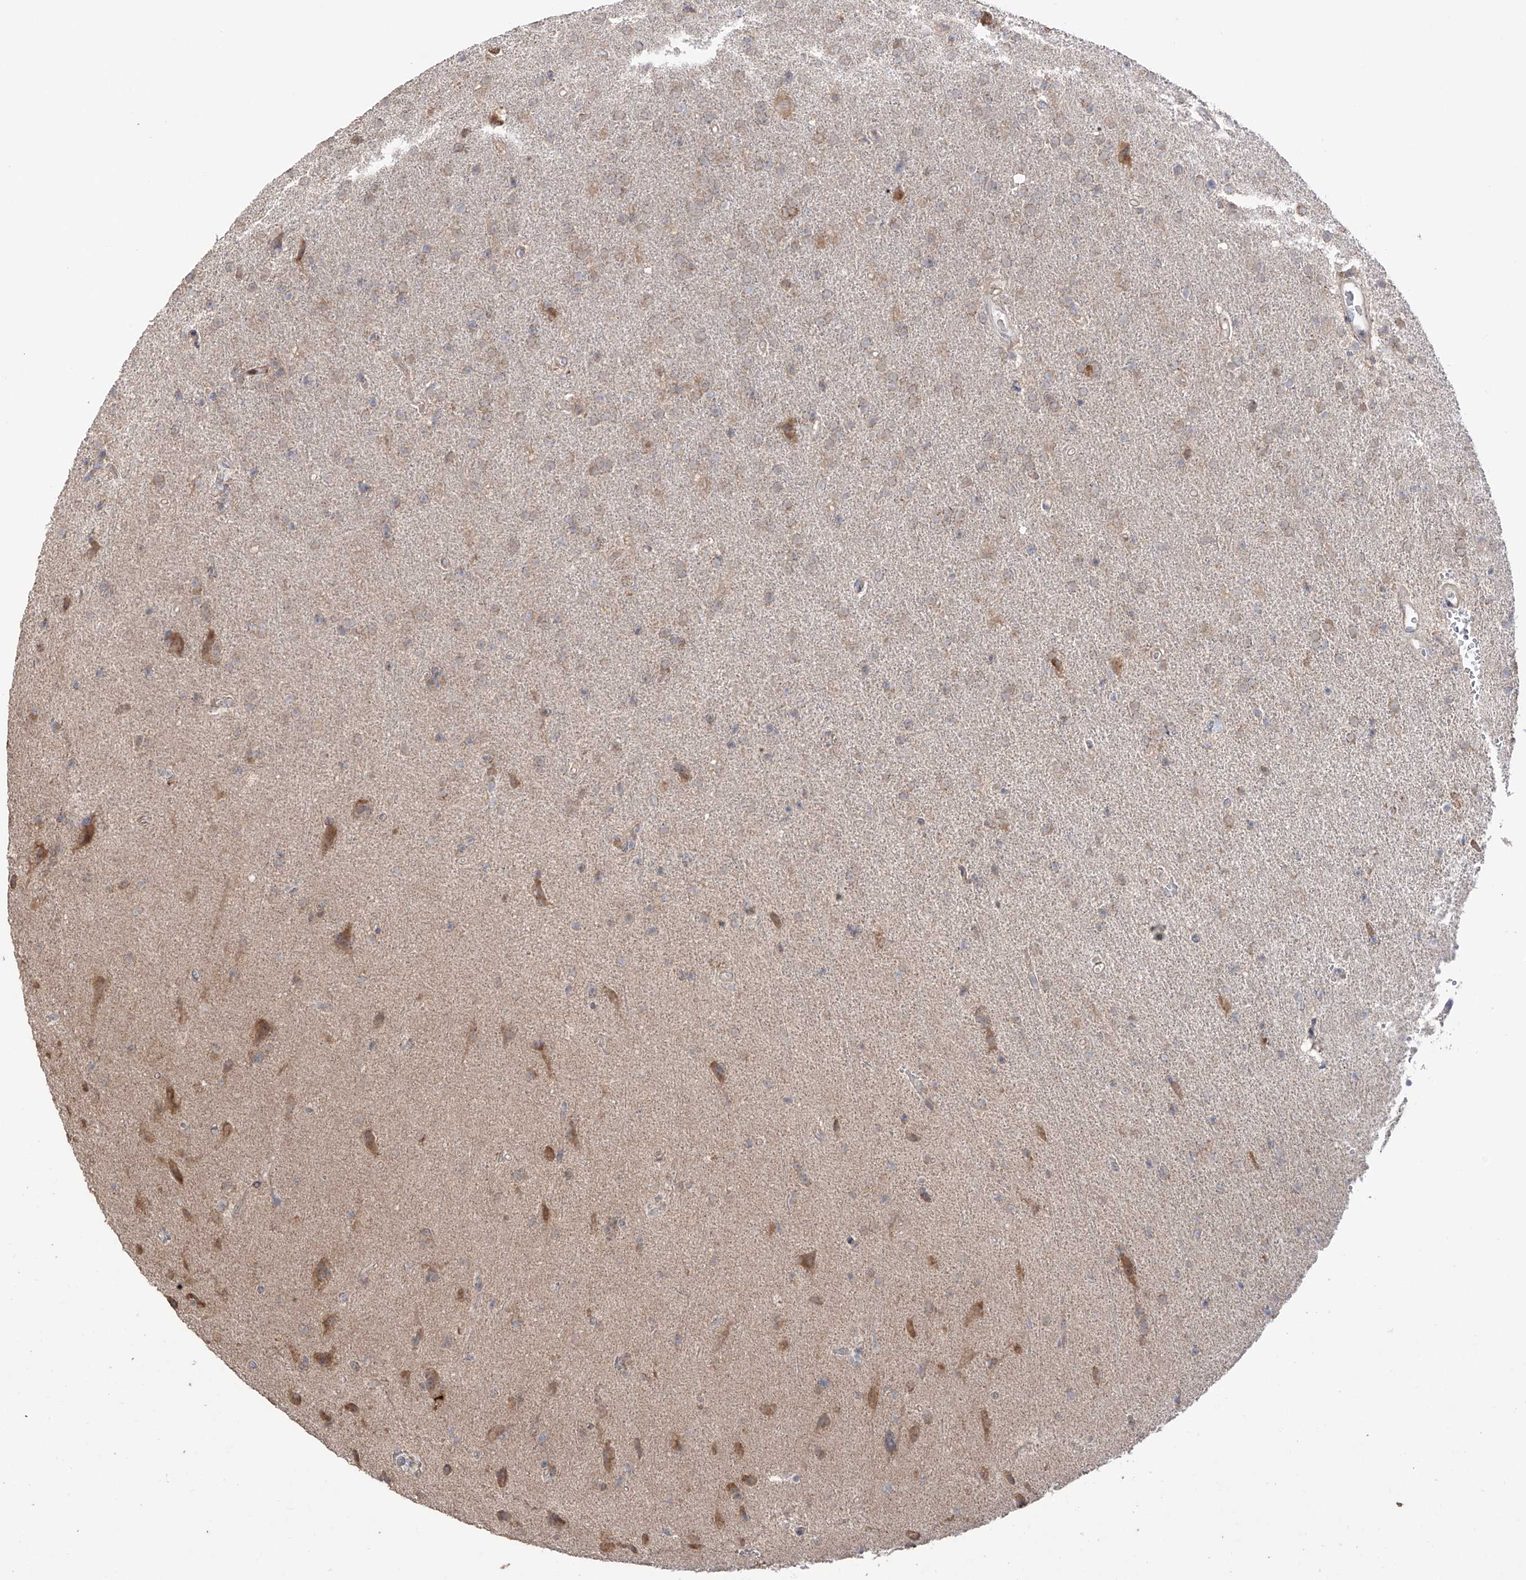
{"staining": {"intensity": "weak", "quantity": ">75%", "location": "cytoplasmic/membranous"}, "tissue": "glioma", "cell_type": "Tumor cells", "image_type": "cancer", "snomed": [{"axis": "morphology", "description": "Glioma, malignant, High grade"}, {"axis": "topography", "description": "Brain"}], "caption": "A low amount of weak cytoplasmic/membranous positivity is identified in approximately >75% of tumor cells in malignant glioma (high-grade) tissue. (Brightfield microscopy of DAB IHC at high magnification).", "gene": "YKT6", "patient": {"sex": "male", "age": 72}}